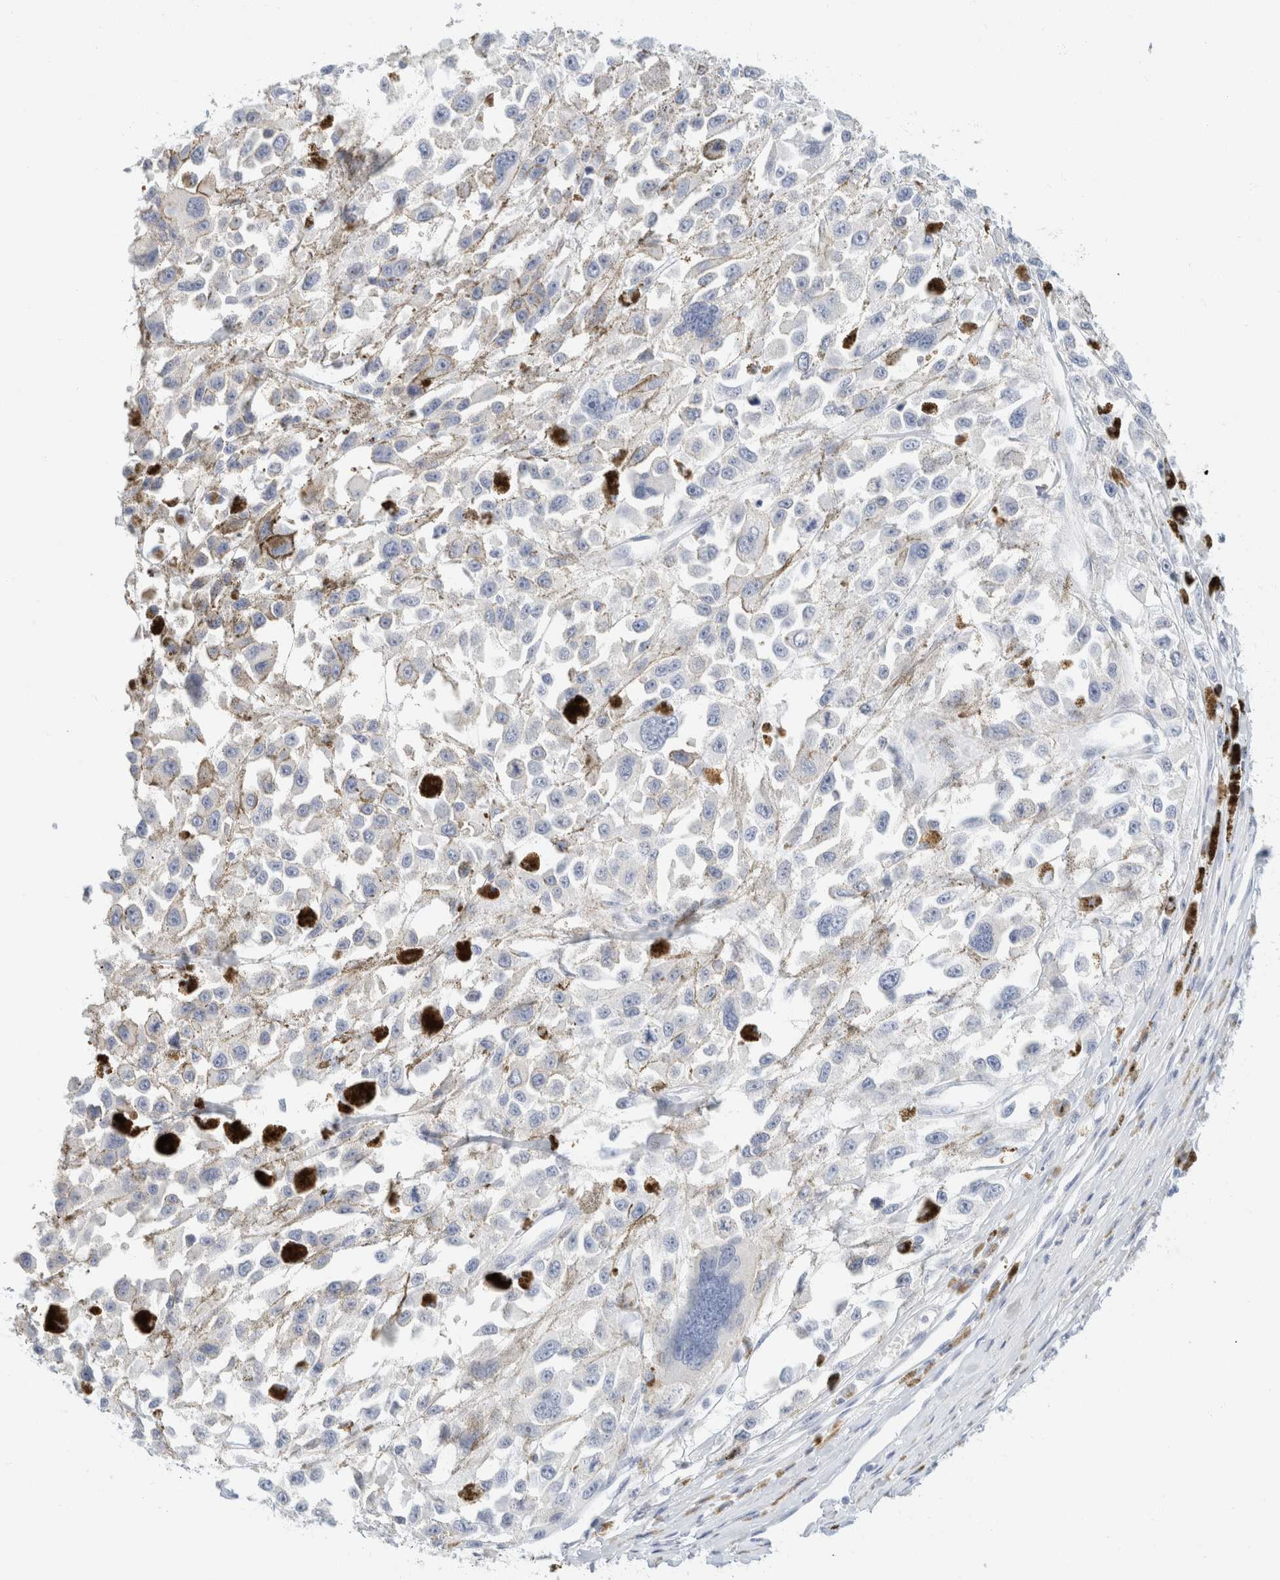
{"staining": {"intensity": "negative", "quantity": "none", "location": "none"}, "tissue": "melanoma", "cell_type": "Tumor cells", "image_type": "cancer", "snomed": [{"axis": "morphology", "description": "Malignant melanoma, Metastatic site"}, {"axis": "topography", "description": "Lymph node"}], "caption": "An immunohistochemistry (IHC) image of melanoma is shown. There is no staining in tumor cells of melanoma. (Brightfield microscopy of DAB (3,3'-diaminobenzidine) immunohistochemistry at high magnification).", "gene": "KRT20", "patient": {"sex": "male", "age": 59}}